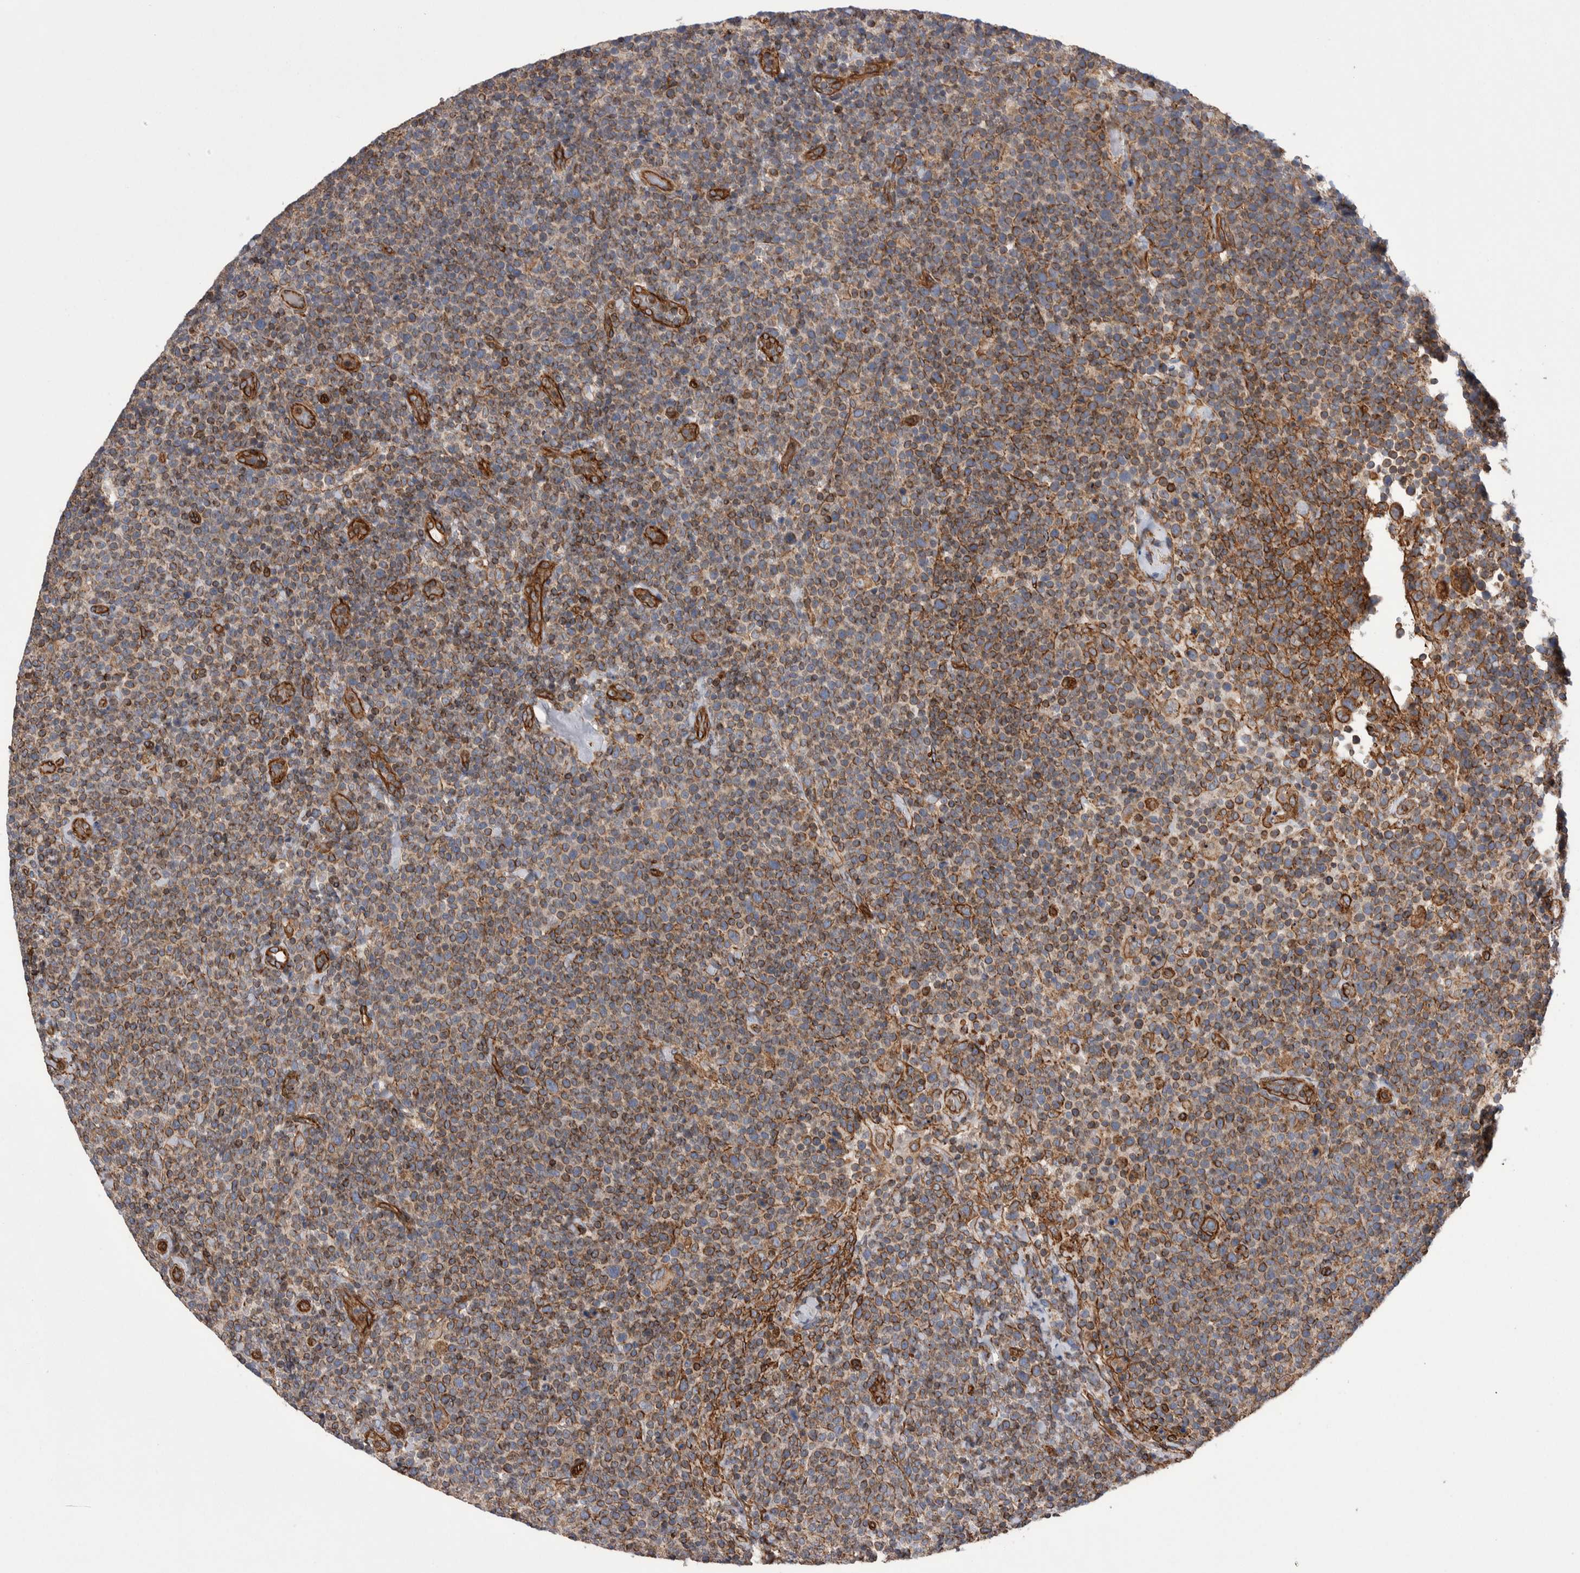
{"staining": {"intensity": "moderate", "quantity": ">75%", "location": "cytoplasmic/membranous"}, "tissue": "lymphoma", "cell_type": "Tumor cells", "image_type": "cancer", "snomed": [{"axis": "morphology", "description": "Malignant lymphoma, non-Hodgkin's type, High grade"}, {"axis": "topography", "description": "Lymph node"}], "caption": "Immunohistochemistry image of neoplastic tissue: high-grade malignant lymphoma, non-Hodgkin's type stained using immunohistochemistry shows medium levels of moderate protein expression localized specifically in the cytoplasmic/membranous of tumor cells, appearing as a cytoplasmic/membranous brown color.", "gene": "KIF12", "patient": {"sex": "male", "age": 61}}